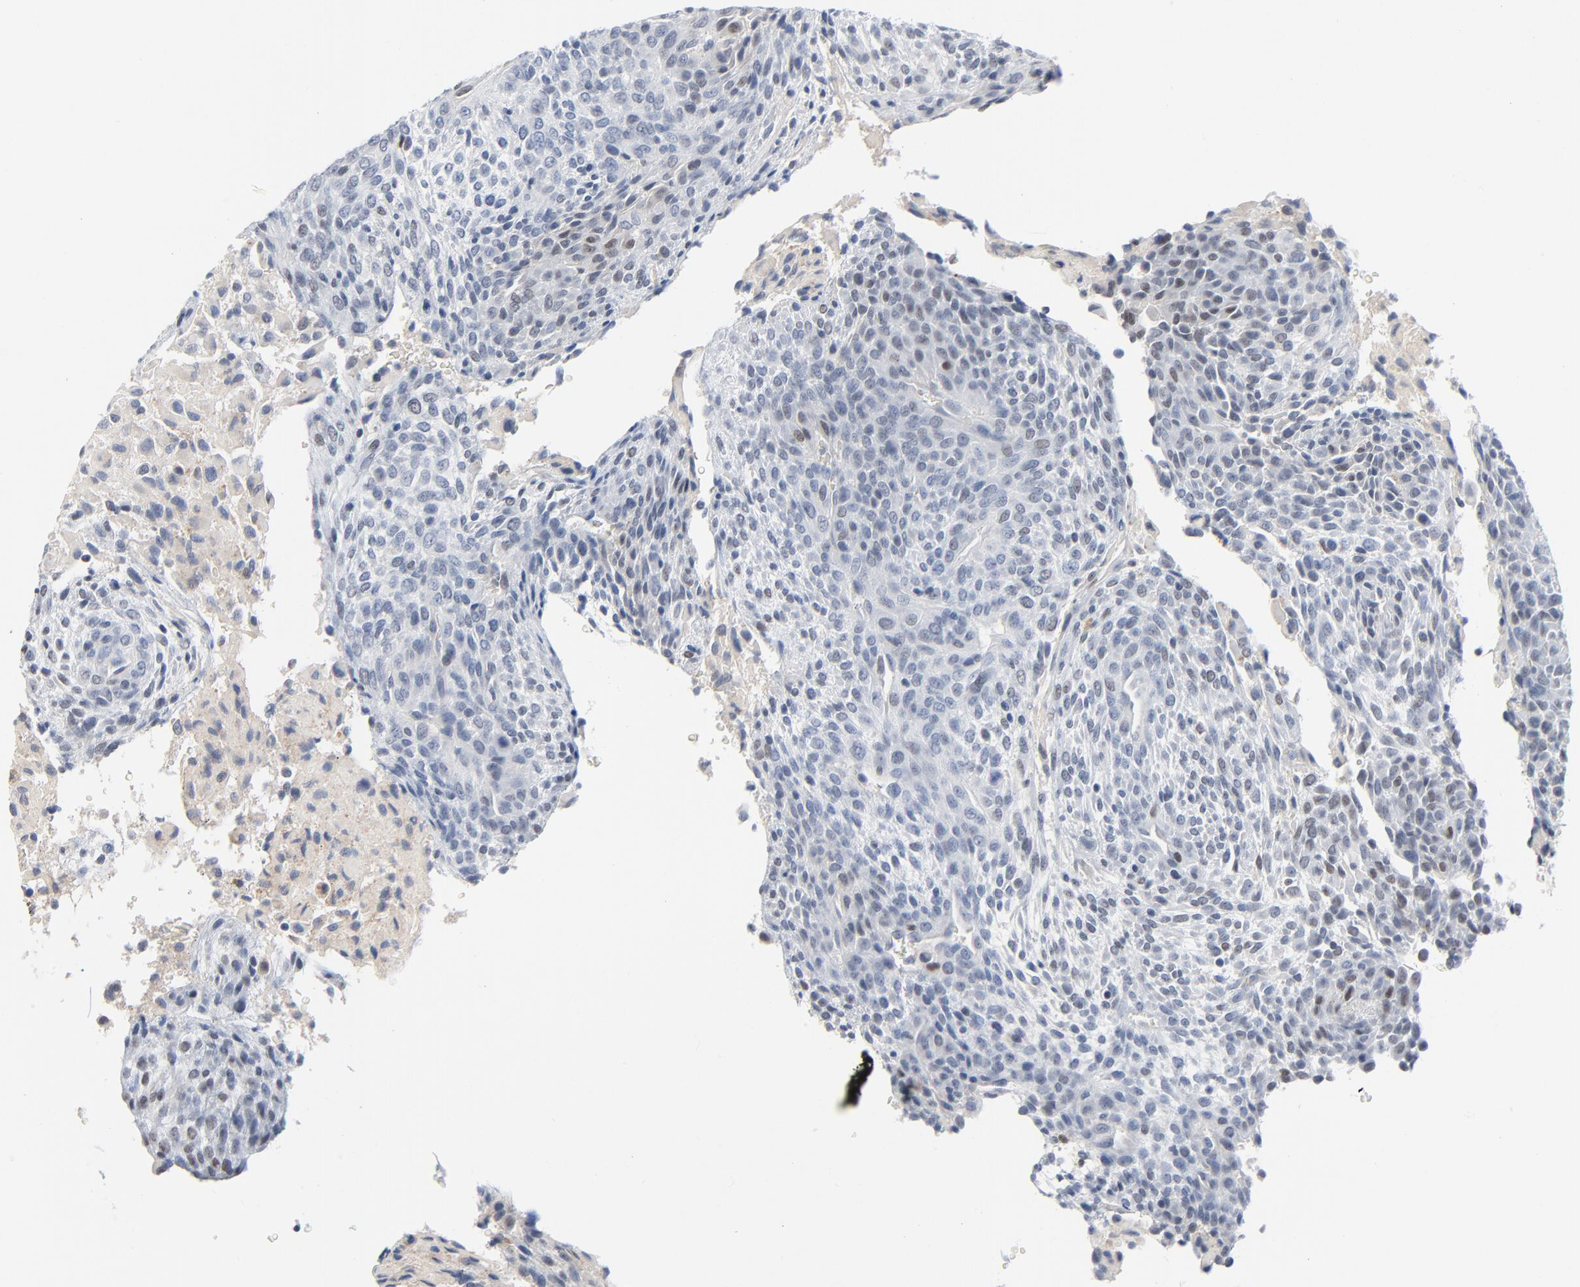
{"staining": {"intensity": "negative", "quantity": "none", "location": "none"}, "tissue": "glioma", "cell_type": "Tumor cells", "image_type": "cancer", "snomed": [{"axis": "morphology", "description": "Glioma, malignant, High grade"}, {"axis": "topography", "description": "Cerebral cortex"}], "caption": "The histopathology image demonstrates no staining of tumor cells in malignant glioma (high-grade).", "gene": "FOXP1", "patient": {"sex": "female", "age": 55}}